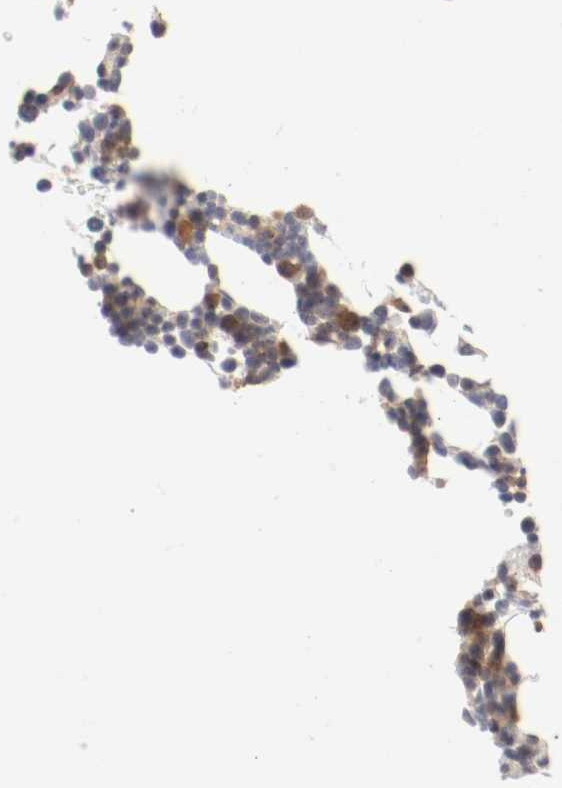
{"staining": {"intensity": "moderate", "quantity": "25%-75%", "location": "cytoplasmic/membranous"}, "tissue": "bone marrow", "cell_type": "Hematopoietic cells", "image_type": "normal", "snomed": [{"axis": "morphology", "description": "Normal tissue, NOS"}, {"axis": "topography", "description": "Bone marrow"}], "caption": "About 25%-75% of hematopoietic cells in normal bone marrow display moderate cytoplasmic/membranous protein expression as visualized by brown immunohistochemical staining.", "gene": "FKBP3", "patient": {"sex": "male", "age": 17}}